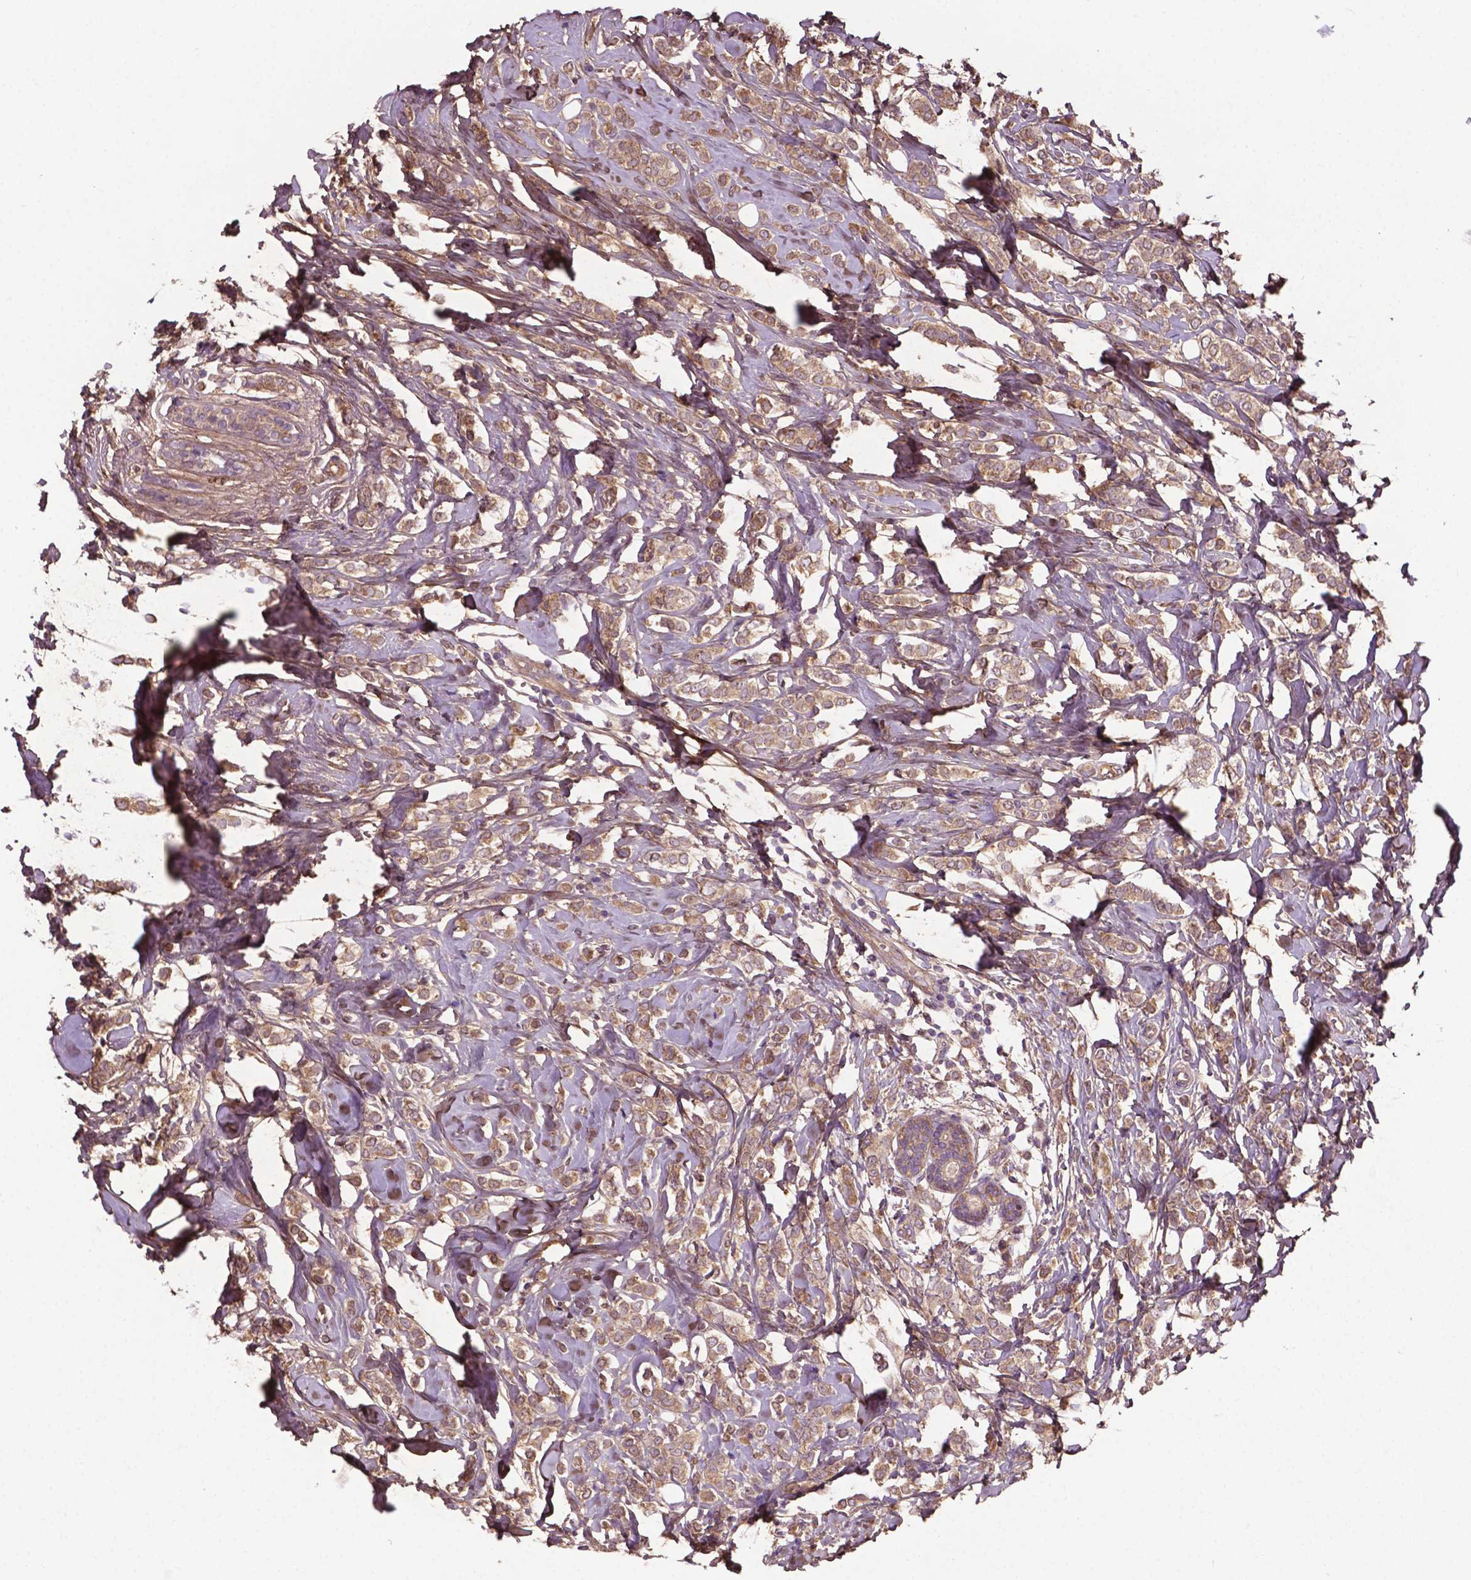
{"staining": {"intensity": "moderate", "quantity": ">75%", "location": "cytoplasmic/membranous"}, "tissue": "breast cancer", "cell_type": "Tumor cells", "image_type": "cancer", "snomed": [{"axis": "morphology", "description": "Lobular carcinoma"}, {"axis": "topography", "description": "Breast"}], "caption": "The immunohistochemical stain labels moderate cytoplasmic/membranous staining in tumor cells of lobular carcinoma (breast) tissue.", "gene": "GJA9", "patient": {"sex": "female", "age": 49}}